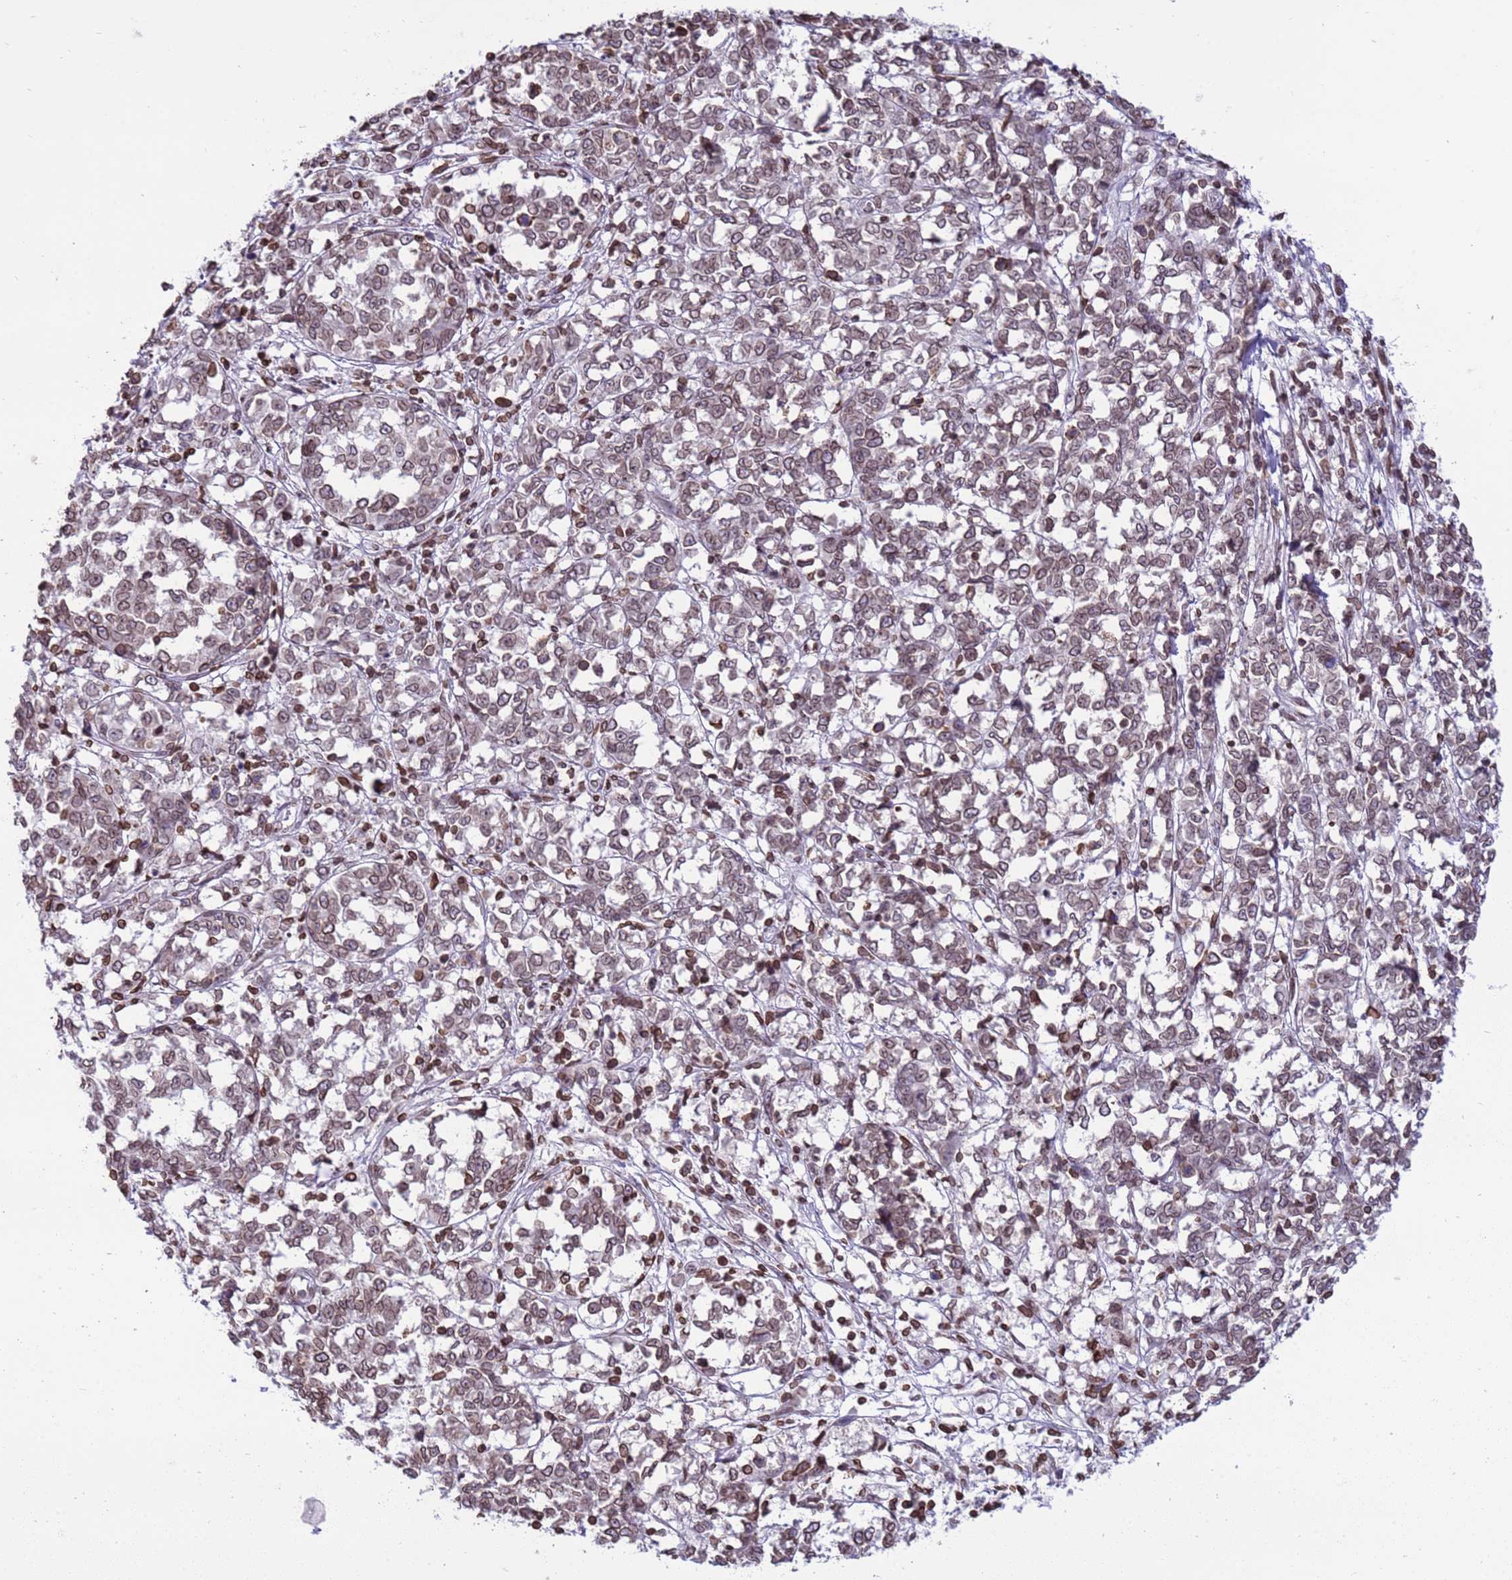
{"staining": {"intensity": "weak", "quantity": ">75%", "location": "cytoplasmic/membranous,nuclear"}, "tissue": "melanoma", "cell_type": "Tumor cells", "image_type": "cancer", "snomed": [{"axis": "morphology", "description": "Malignant melanoma, NOS"}, {"axis": "topography", "description": "Skin"}], "caption": "A brown stain highlights weak cytoplasmic/membranous and nuclear expression of a protein in malignant melanoma tumor cells.", "gene": "DHX37", "patient": {"sex": "female", "age": 72}}